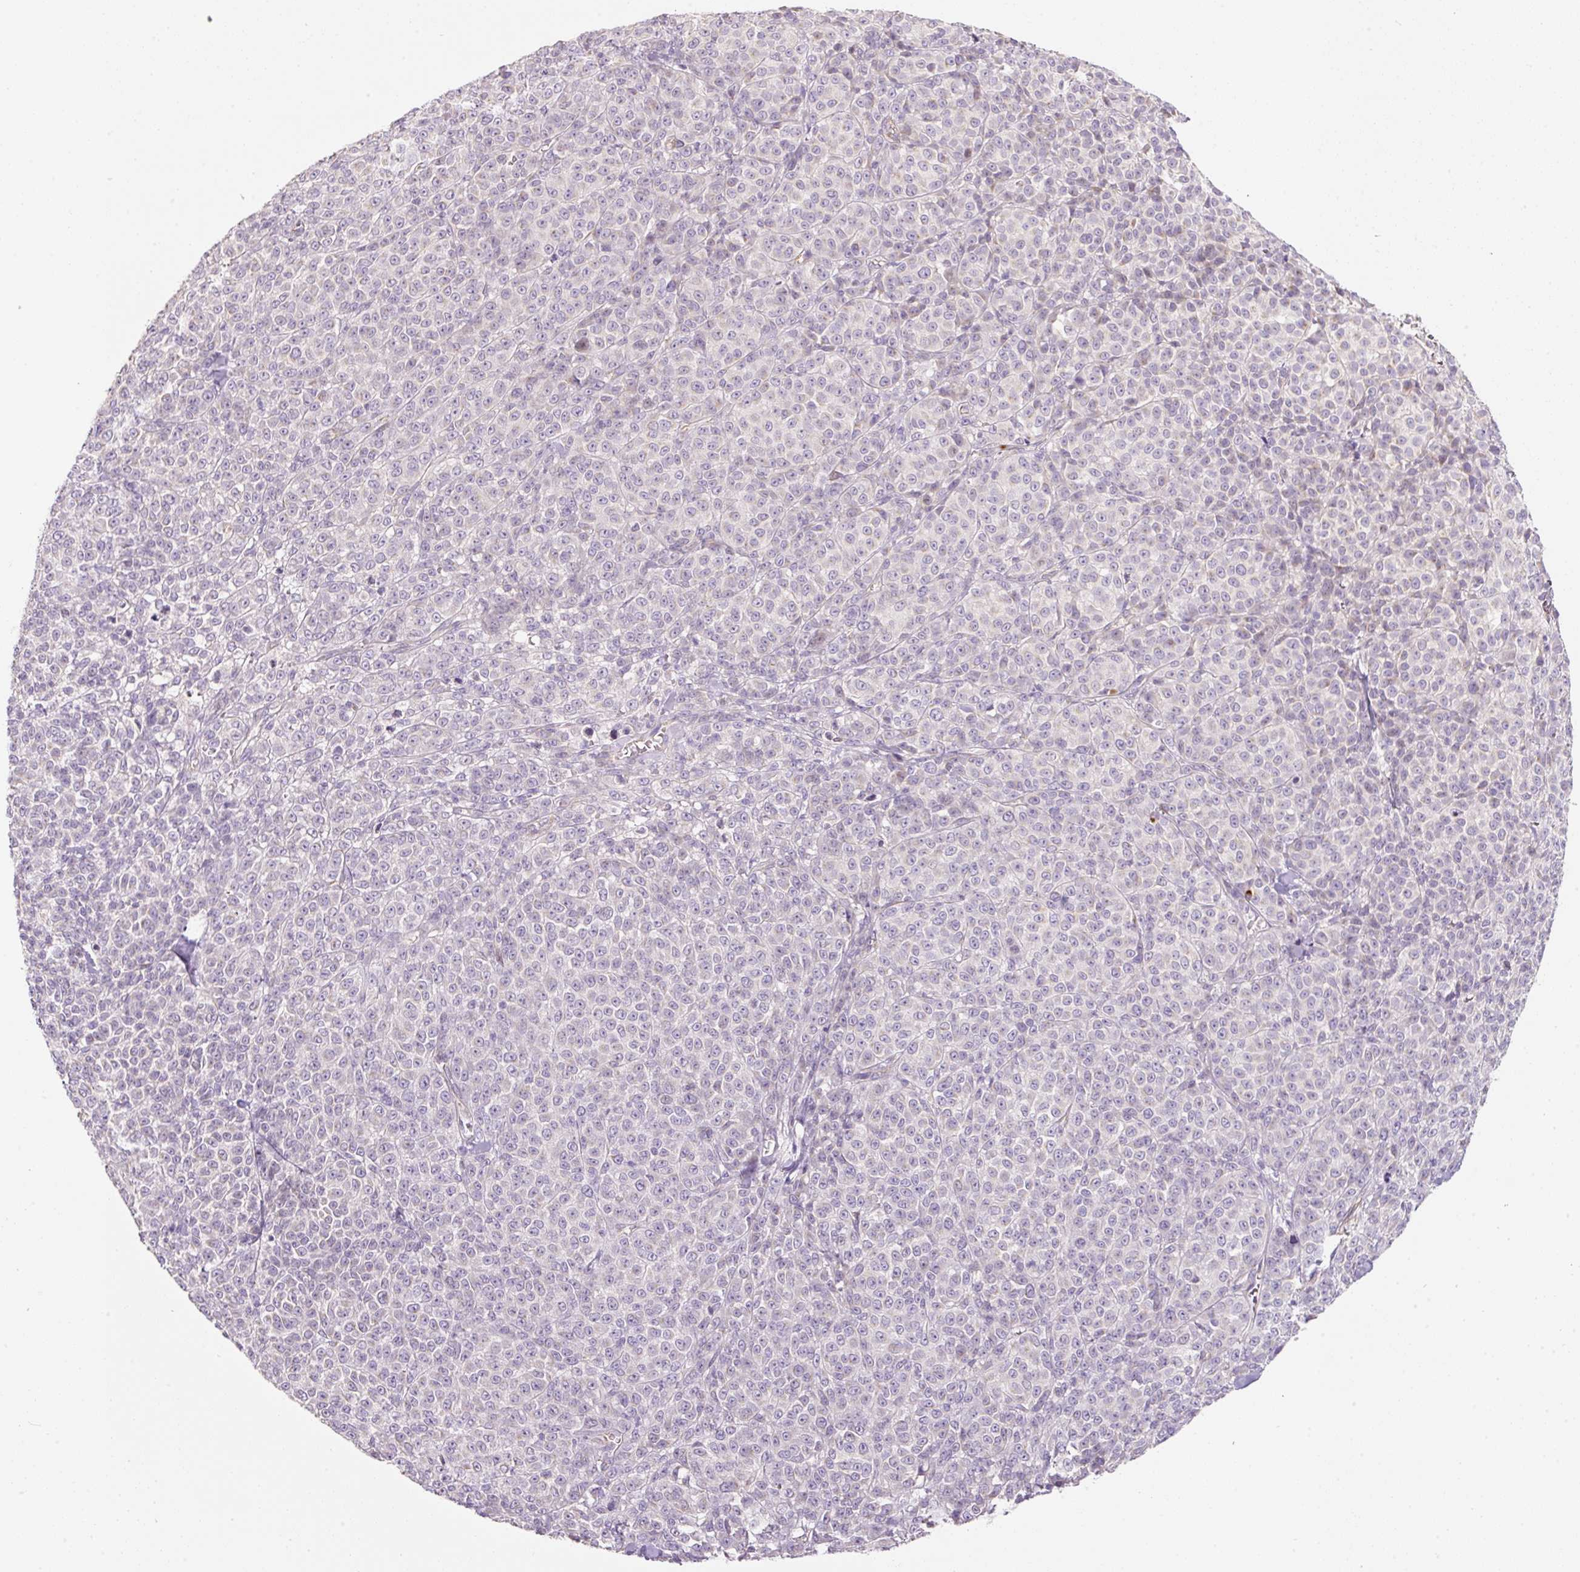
{"staining": {"intensity": "negative", "quantity": "none", "location": "none"}, "tissue": "melanoma", "cell_type": "Tumor cells", "image_type": "cancer", "snomed": [{"axis": "morphology", "description": "Normal tissue, NOS"}, {"axis": "morphology", "description": "Malignant melanoma, NOS"}, {"axis": "topography", "description": "Skin"}], "caption": "High magnification brightfield microscopy of malignant melanoma stained with DAB (3,3'-diaminobenzidine) (brown) and counterstained with hematoxylin (blue): tumor cells show no significant expression. (DAB (3,3'-diaminobenzidine) IHC, high magnification).", "gene": "NBPF11", "patient": {"sex": "female", "age": 34}}